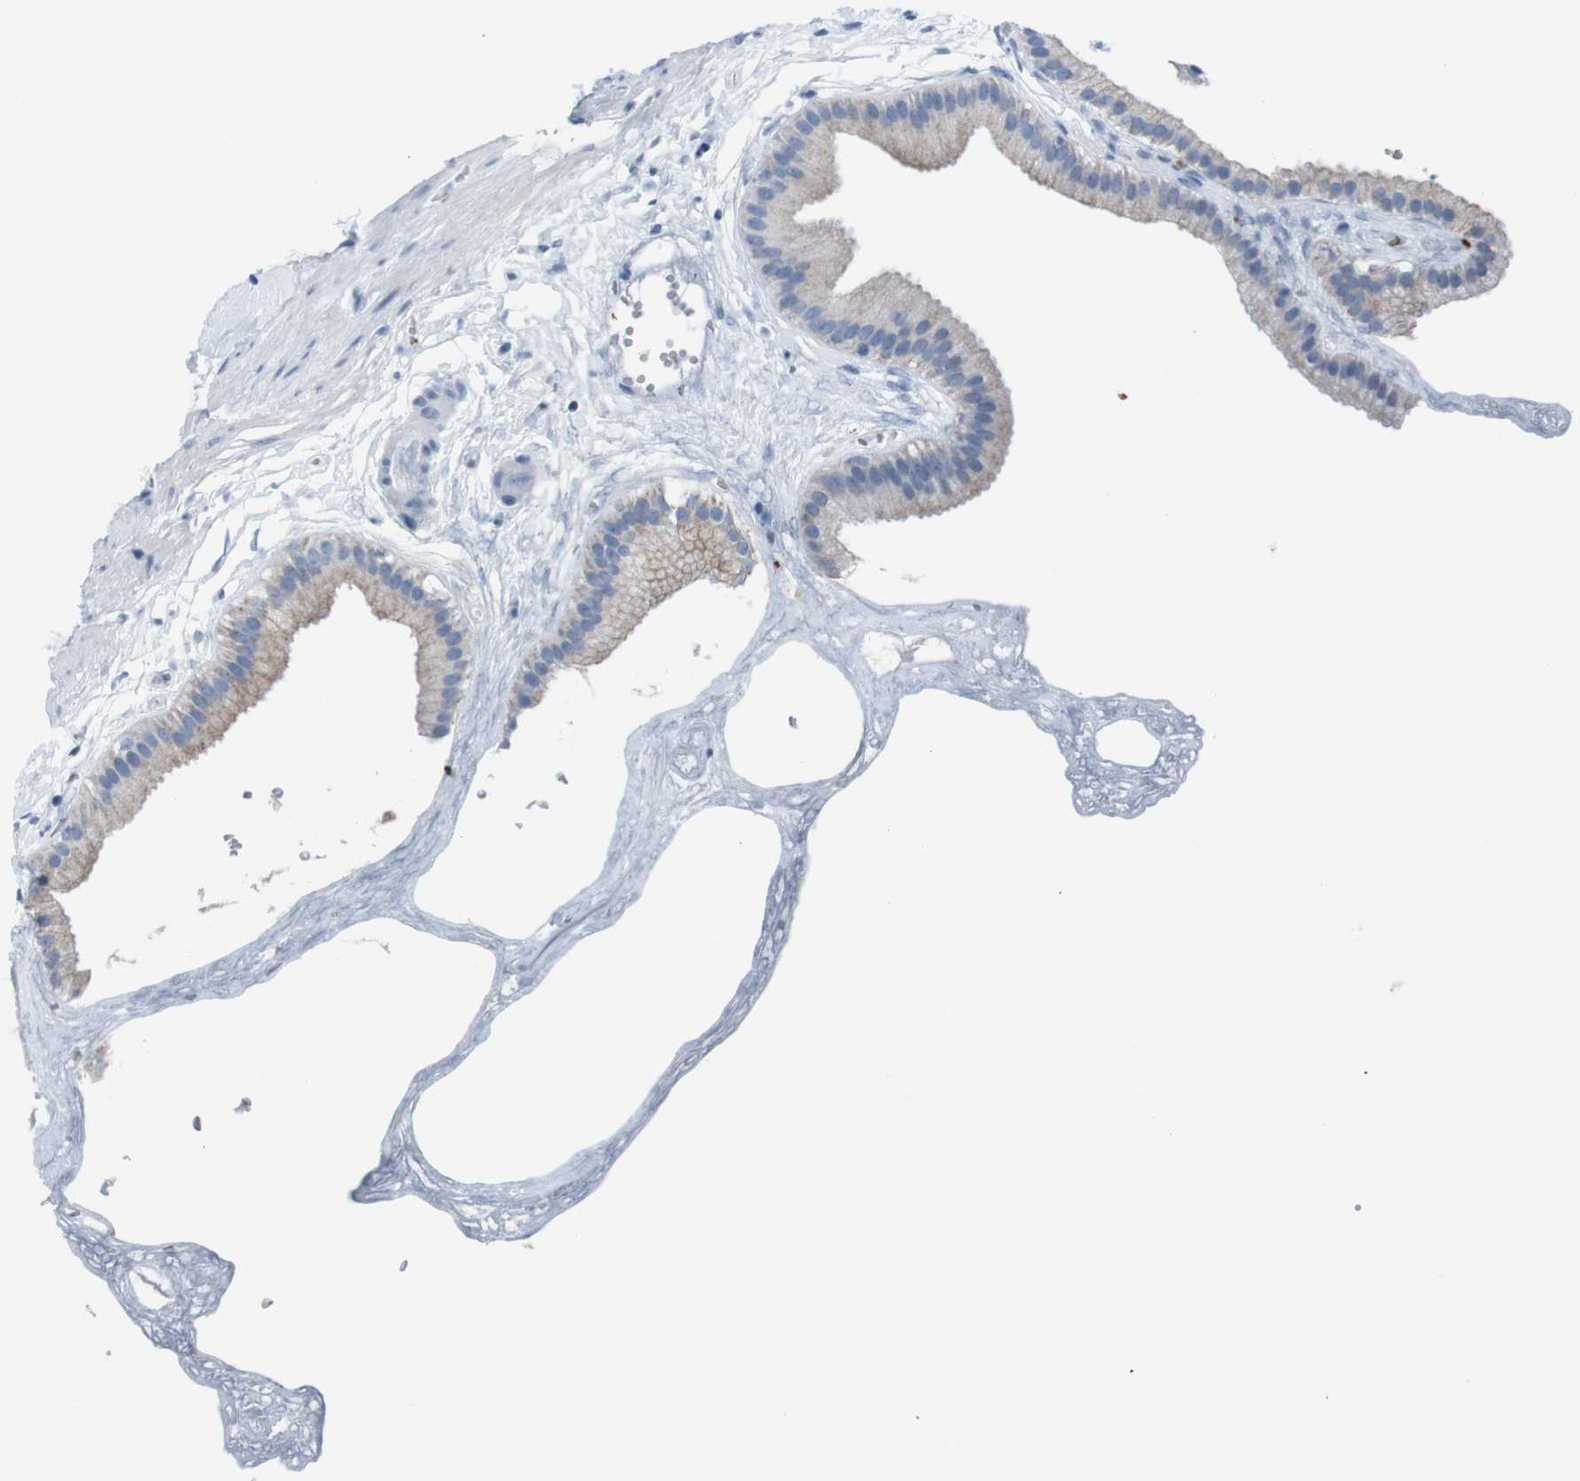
{"staining": {"intensity": "moderate", "quantity": ">75%", "location": "cytoplasmic/membranous"}, "tissue": "gallbladder", "cell_type": "Glandular cells", "image_type": "normal", "snomed": [{"axis": "morphology", "description": "Normal tissue, NOS"}, {"axis": "topography", "description": "Gallbladder"}], "caption": "The histopathology image shows staining of unremarkable gallbladder, revealing moderate cytoplasmic/membranous protein positivity (brown color) within glandular cells.", "gene": "ST6GAL1", "patient": {"sex": "female", "age": 64}}